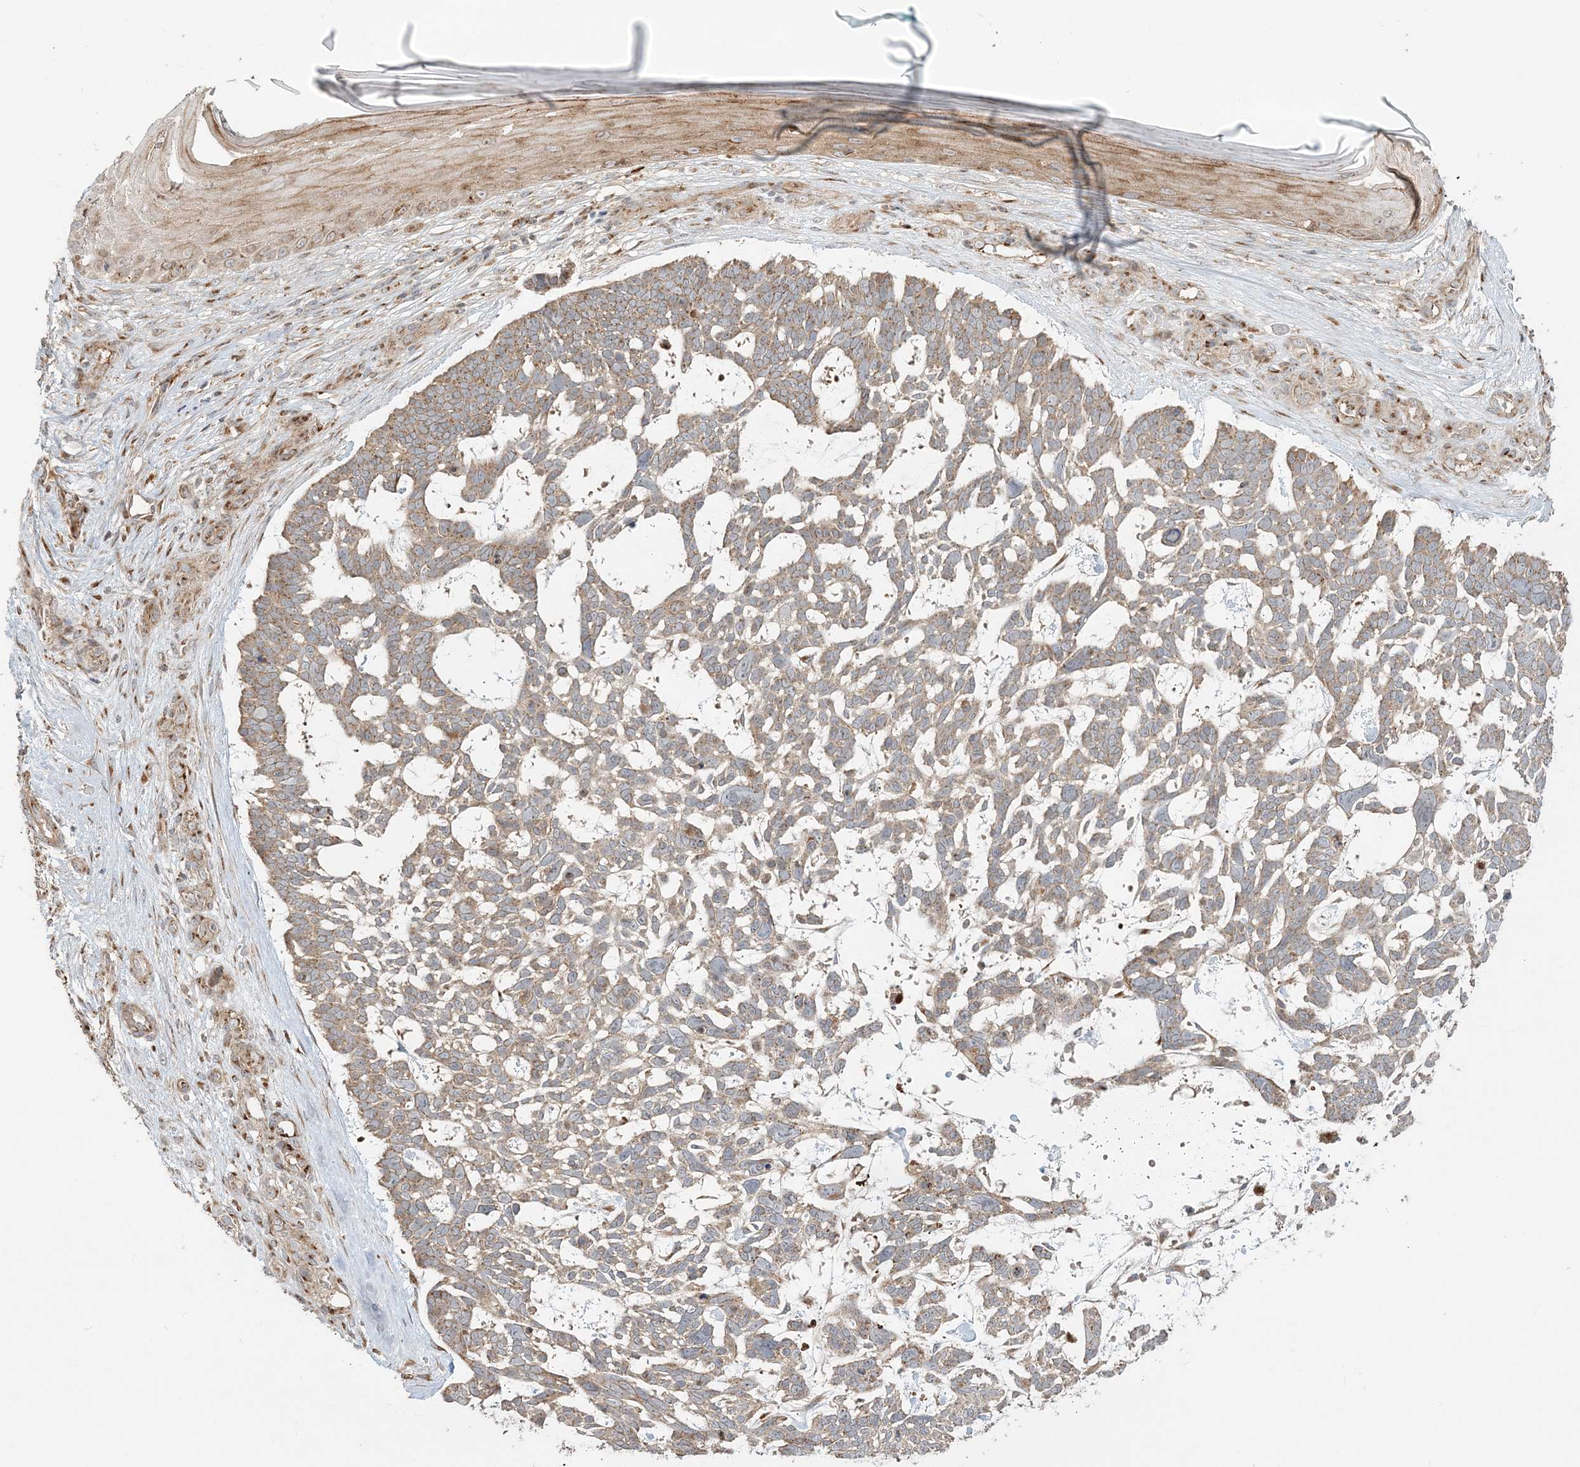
{"staining": {"intensity": "moderate", "quantity": ">75%", "location": "cytoplasmic/membranous"}, "tissue": "skin cancer", "cell_type": "Tumor cells", "image_type": "cancer", "snomed": [{"axis": "morphology", "description": "Basal cell carcinoma"}, {"axis": "topography", "description": "Skin"}], "caption": "This is an image of IHC staining of skin cancer, which shows moderate staining in the cytoplasmic/membranous of tumor cells.", "gene": "ABCC3", "patient": {"sex": "male", "age": 88}}